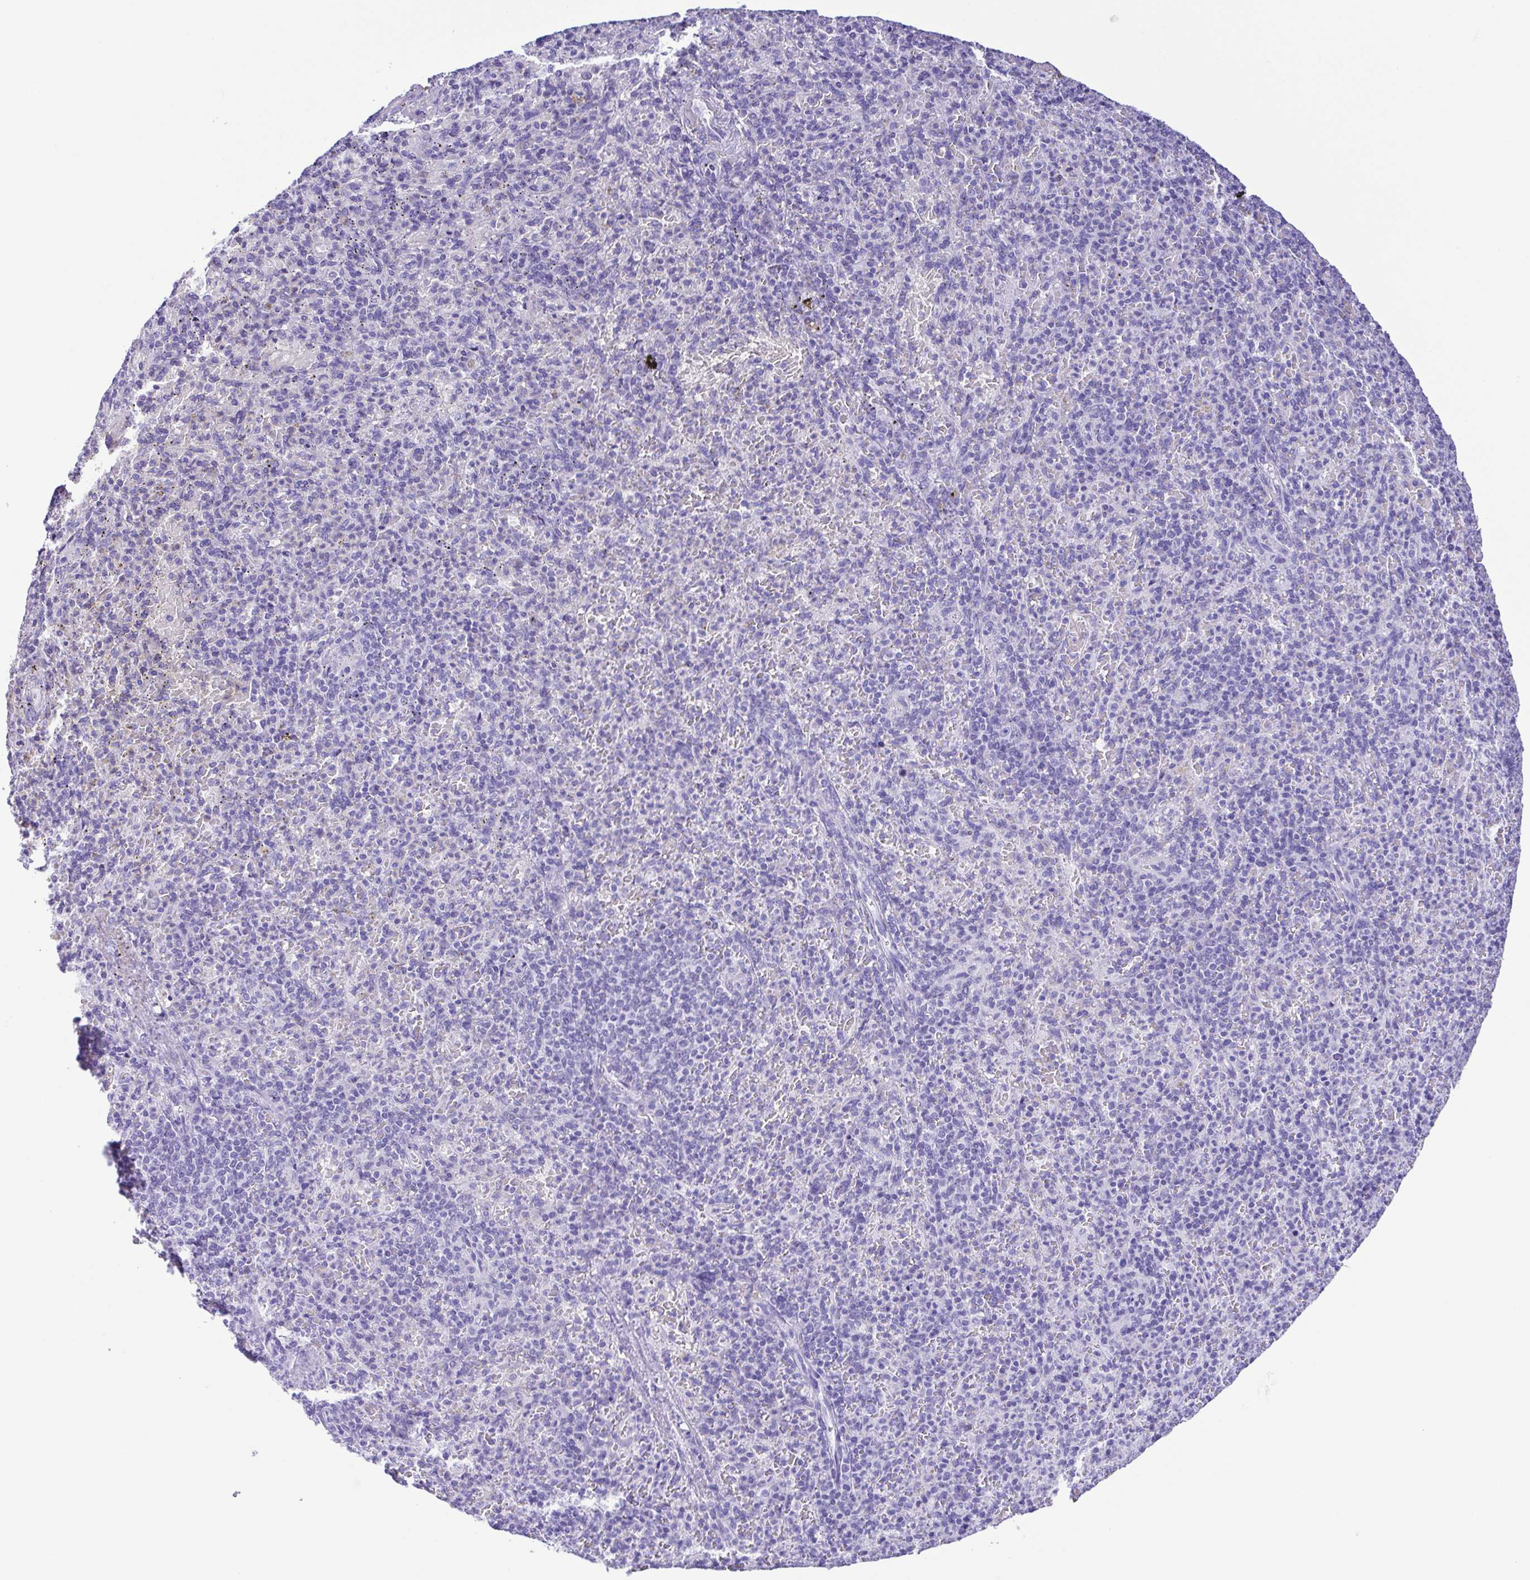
{"staining": {"intensity": "negative", "quantity": "none", "location": "none"}, "tissue": "spleen", "cell_type": "Cells in red pulp", "image_type": "normal", "snomed": [{"axis": "morphology", "description": "Normal tissue, NOS"}, {"axis": "topography", "description": "Spleen"}], "caption": "Immunohistochemical staining of normal spleen displays no significant staining in cells in red pulp. (Immunohistochemistry, brightfield microscopy, high magnification).", "gene": "ERP27", "patient": {"sex": "female", "age": 74}}